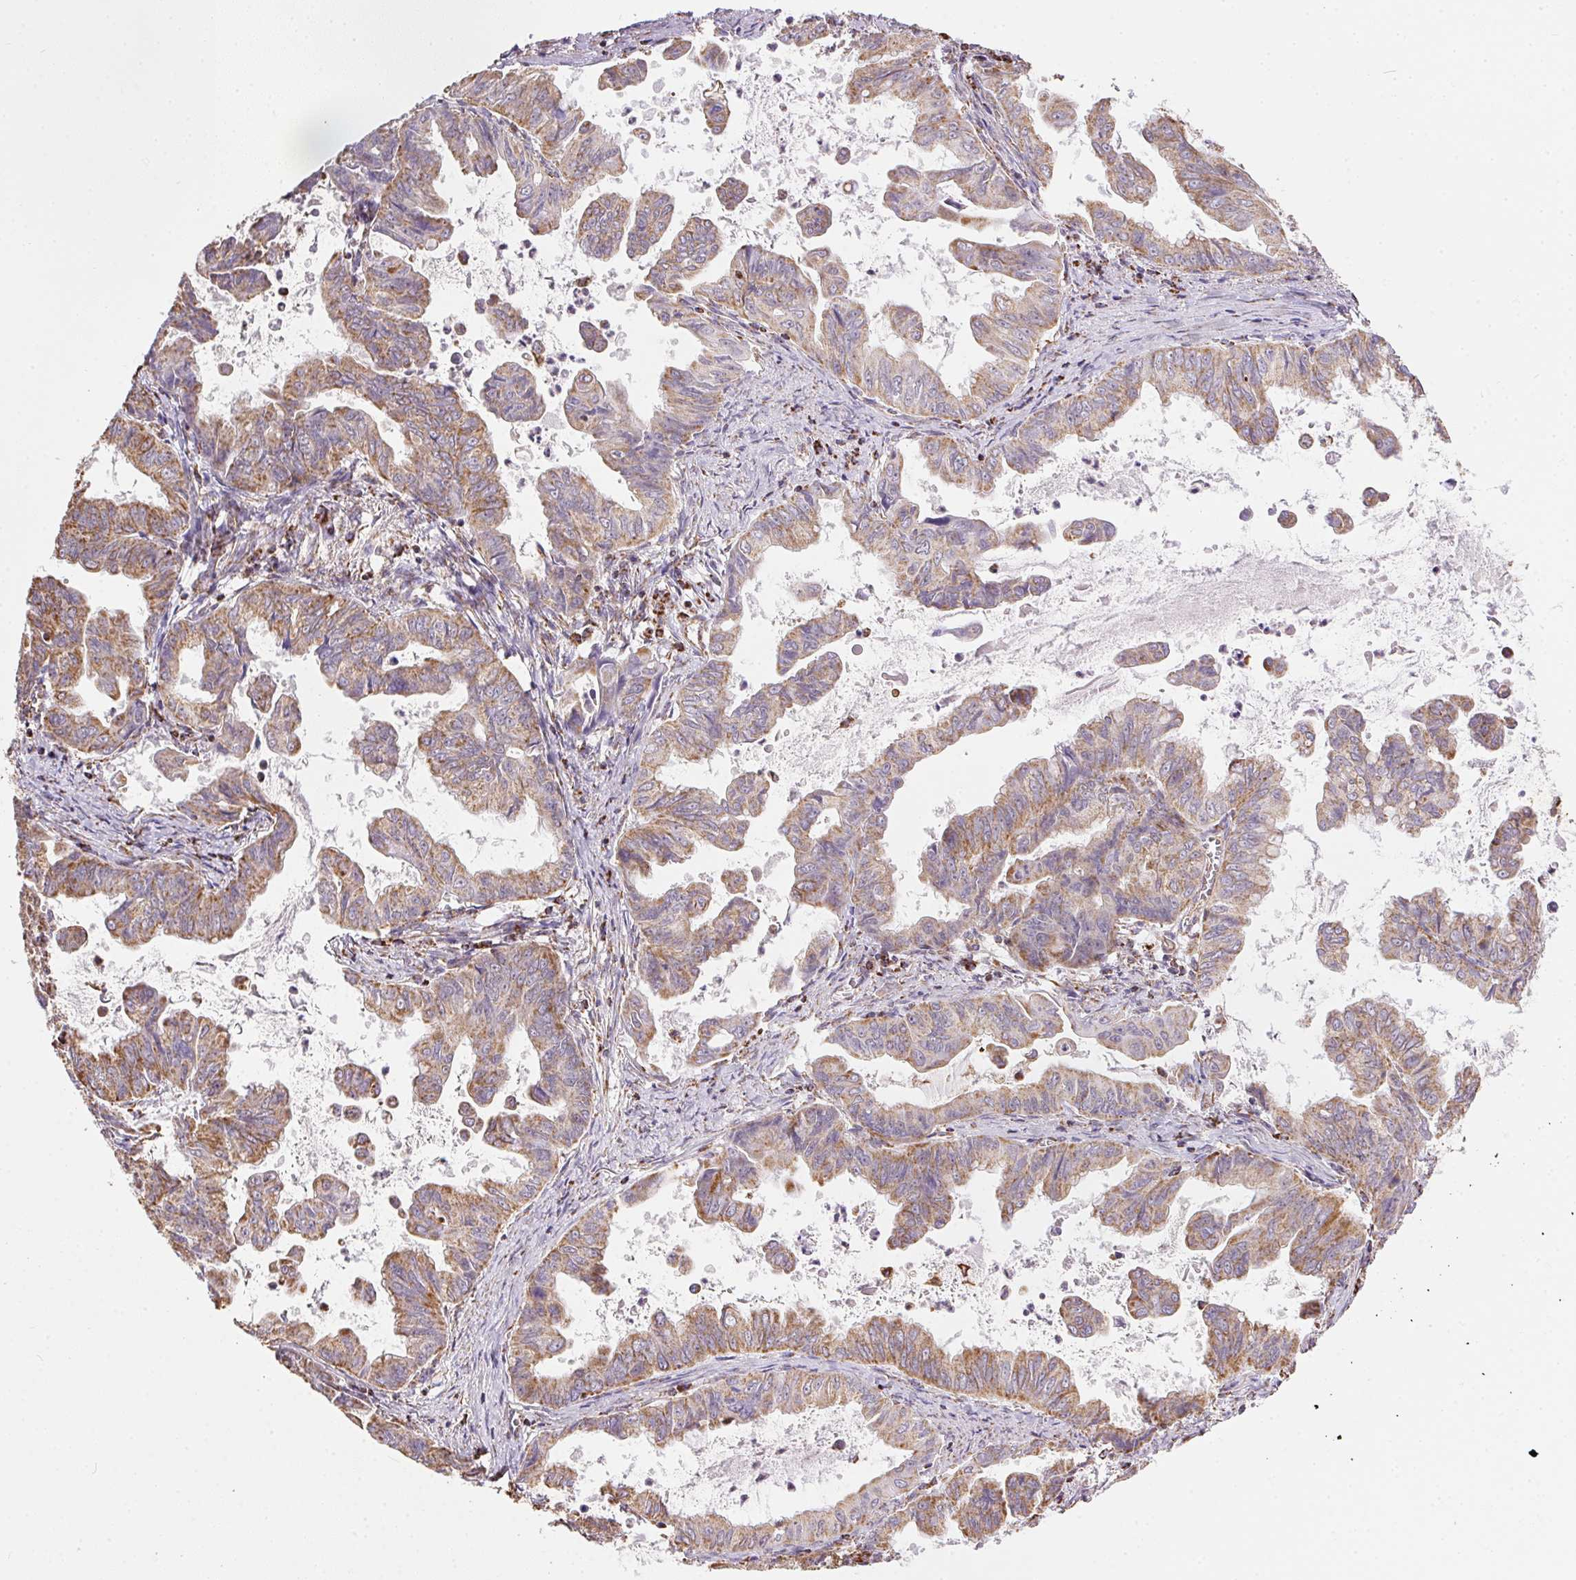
{"staining": {"intensity": "moderate", "quantity": ">75%", "location": "cytoplasmic/membranous"}, "tissue": "stomach cancer", "cell_type": "Tumor cells", "image_type": "cancer", "snomed": [{"axis": "morphology", "description": "Adenocarcinoma, NOS"}, {"axis": "topography", "description": "Stomach, upper"}], "caption": "Brown immunohistochemical staining in stomach cancer (adenocarcinoma) displays moderate cytoplasmic/membranous staining in approximately >75% of tumor cells.", "gene": "MAPK11", "patient": {"sex": "male", "age": 80}}